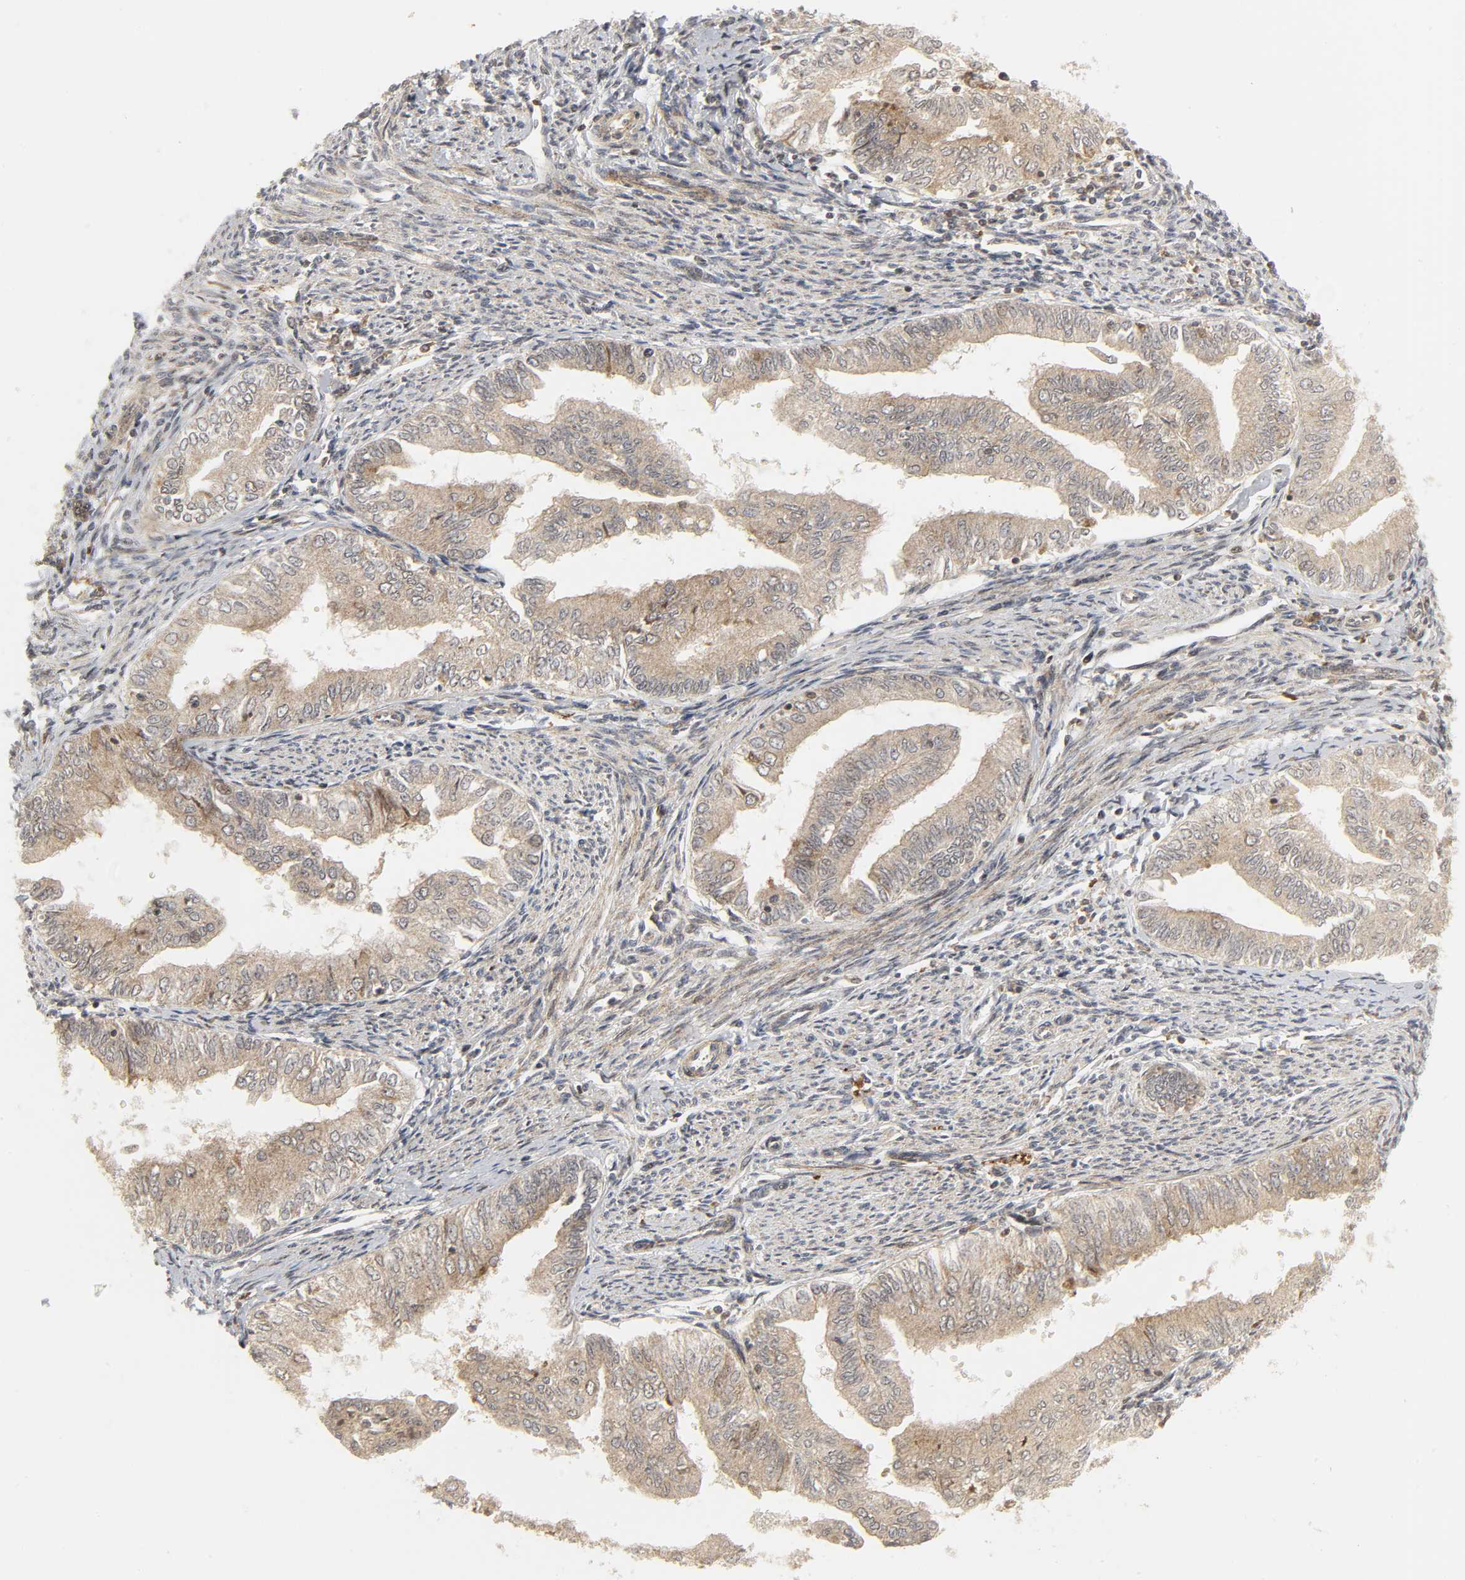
{"staining": {"intensity": "moderate", "quantity": ">75%", "location": "cytoplasmic/membranous"}, "tissue": "endometrial cancer", "cell_type": "Tumor cells", "image_type": "cancer", "snomed": [{"axis": "morphology", "description": "Adenocarcinoma, NOS"}, {"axis": "topography", "description": "Endometrium"}], "caption": "Human adenocarcinoma (endometrial) stained for a protein (brown) displays moderate cytoplasmic/membranous positive expression in approximately >75% of tumor cells.", "gene": "CHUK", "patient": {"sex": "female", "age": 66}}